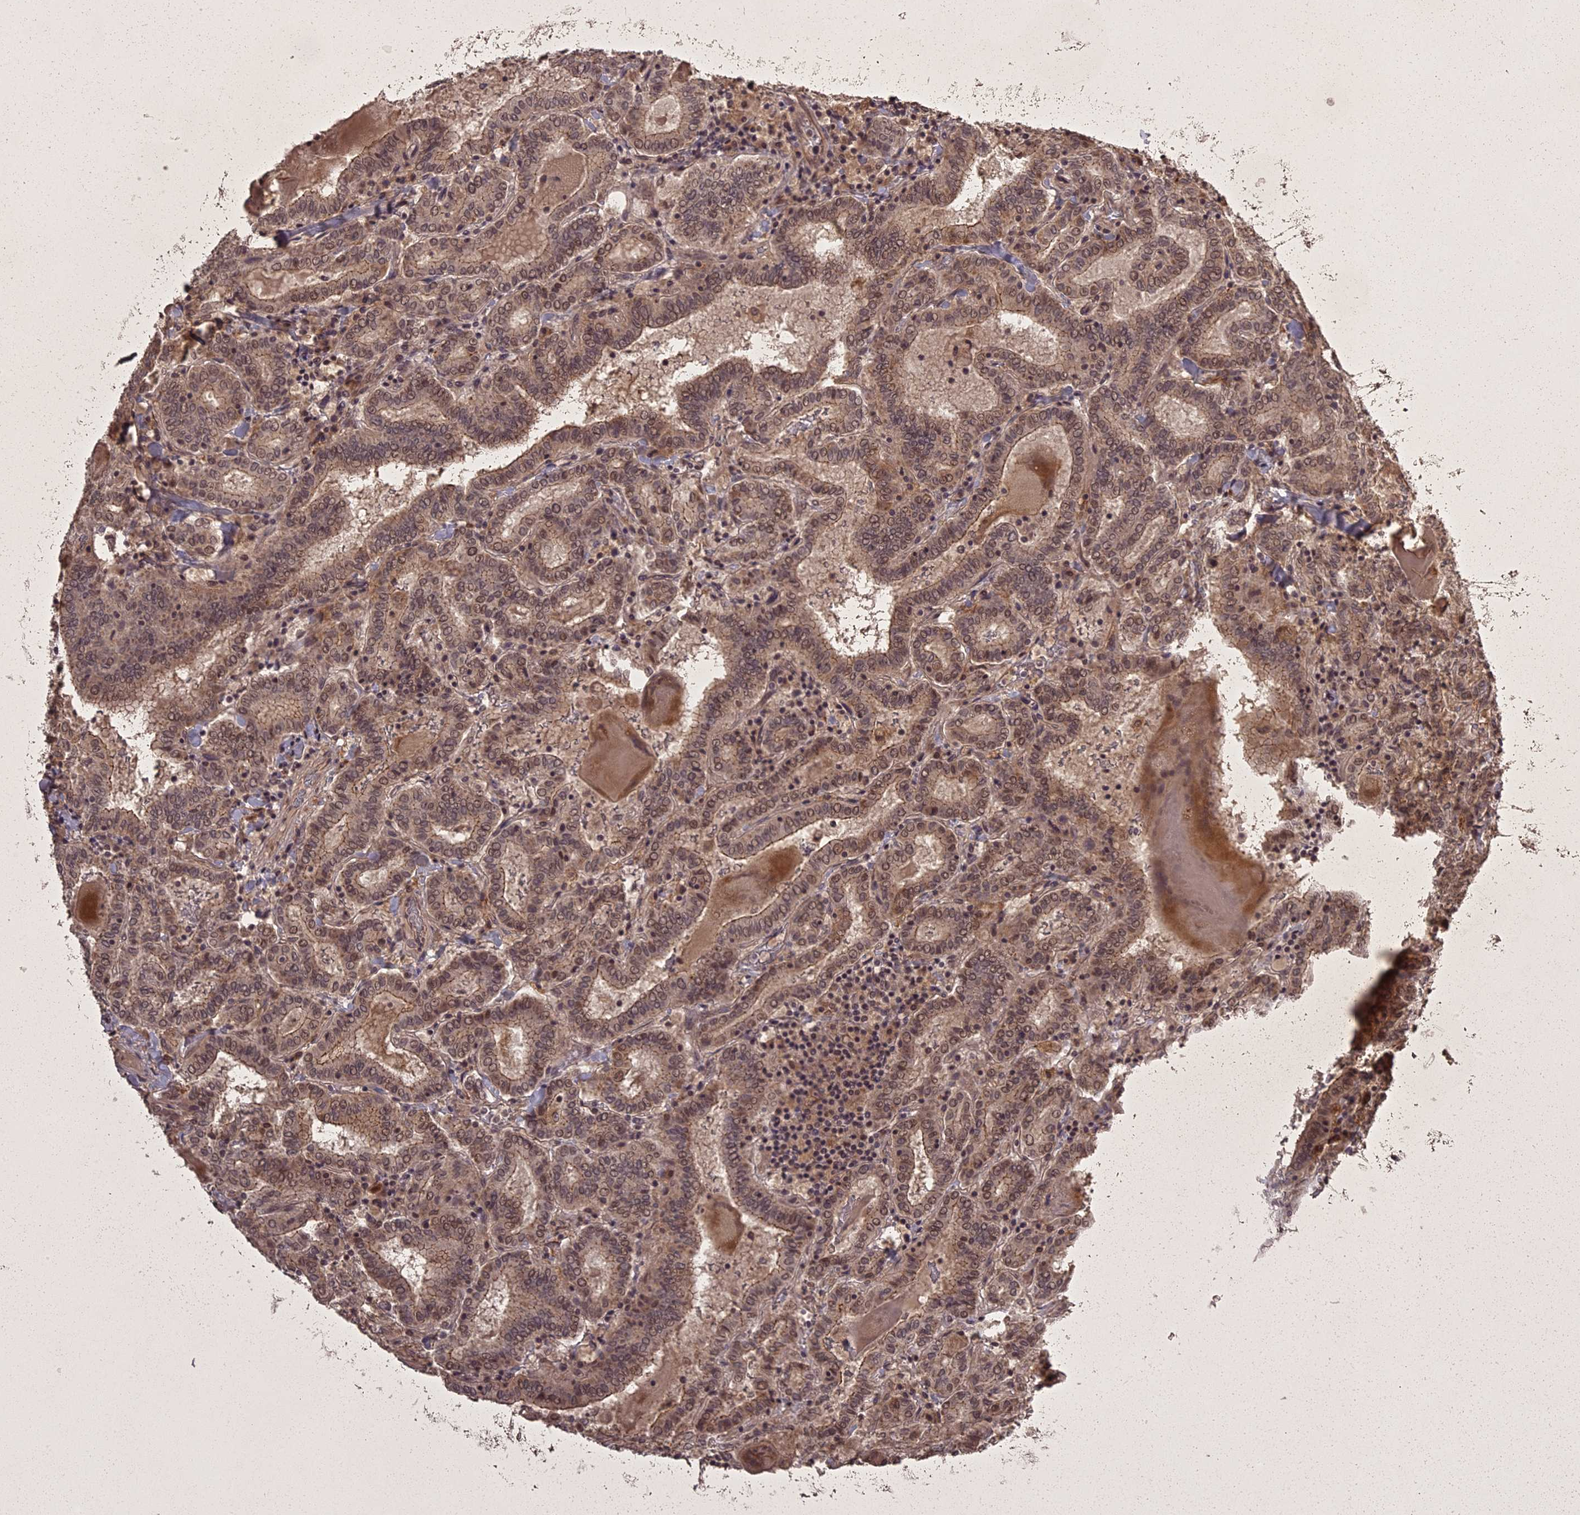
{"staining": {"intensity": "moderate", "quantity": ">75%", "location": "cytoplasmic/membranous,nuclear"}, "tissue": "thyroid cancer", "cell_type": "Tumor cells", "image_type": "cancer", "snomed": [{"axis": "morphology", "description": "Papillary adenocarcinoma, NOS"}, {"axis": "topography", "description": "Thyroid gland"}], "caption": "Thyroid papillary adenocarcinoma was stained to show a protein in brown. There is medium levels of moderate cytoplasmic/membranous and nuclear positivity in about >75% of tumor cells. (DAB IHC, brown staining for protein, blue staining for nuclei).", "gene": "ING5", "patient": {"sex": "female", "age": 72}}